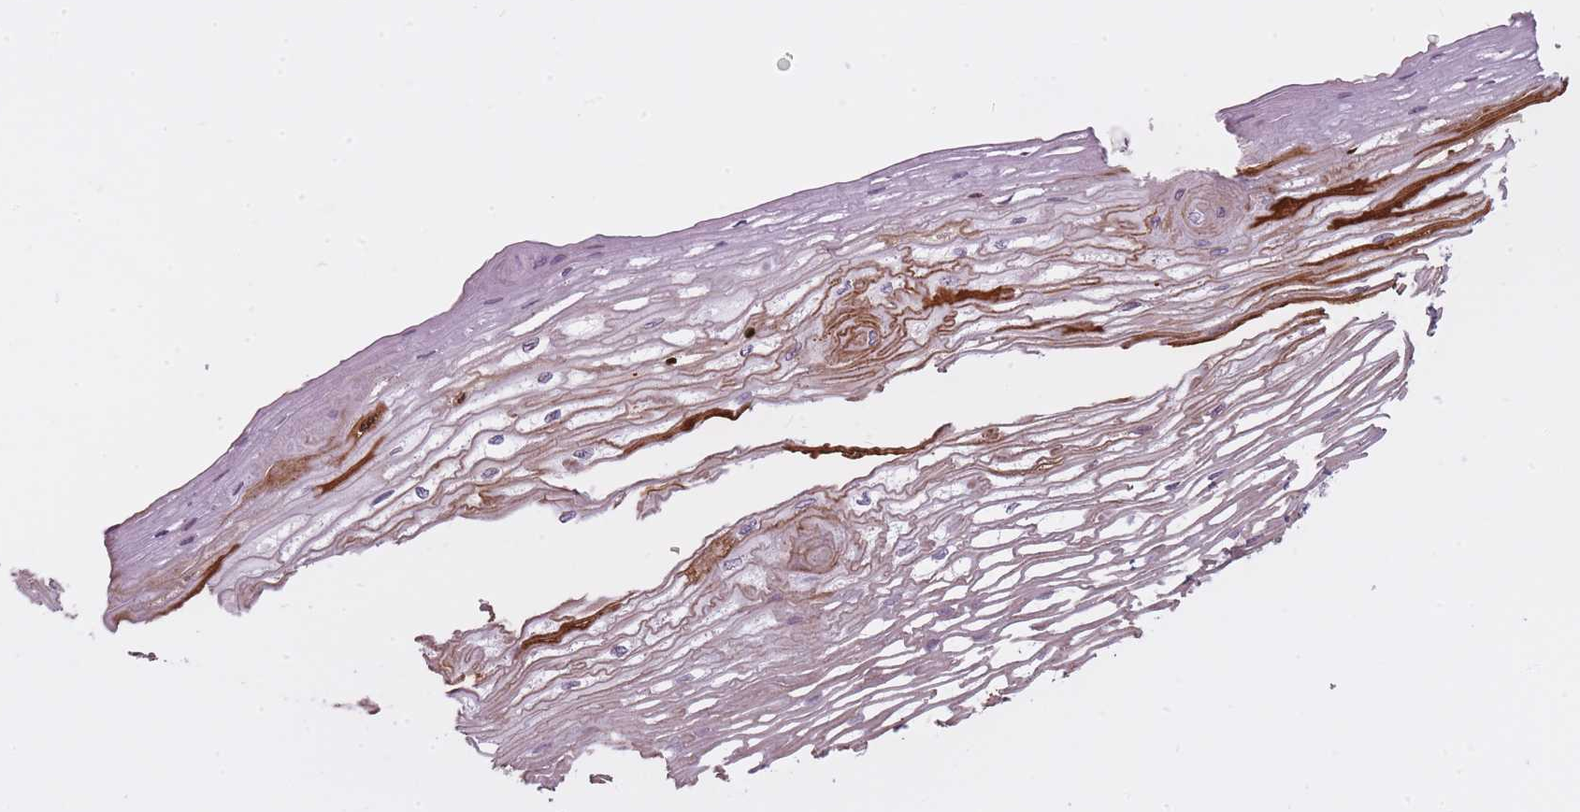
{"staining": {"intensity": "moderate", "quantity": ">75%", "location": "cytoplasmic/membranous"}, "tissue": "esophagus", "cell_type": "Squamous epithelial cells", "image_type": "normal", "snomed": [{"axis": "morphology", "description": "Normal tissue, NOS"}, {"axis": "topography", "description": "Esophagus"}], "caption": "Immunohistochemistry (IHC) (DAB (3,3'-diaminobenzidine)) staining of benign esophagus displays moderate cytoplasmic/membranous protein expression in approximately >75% of squamous epithelial cells.", "gene": "PGRMC2", "patient": {"sex": "male", "age": 69}}